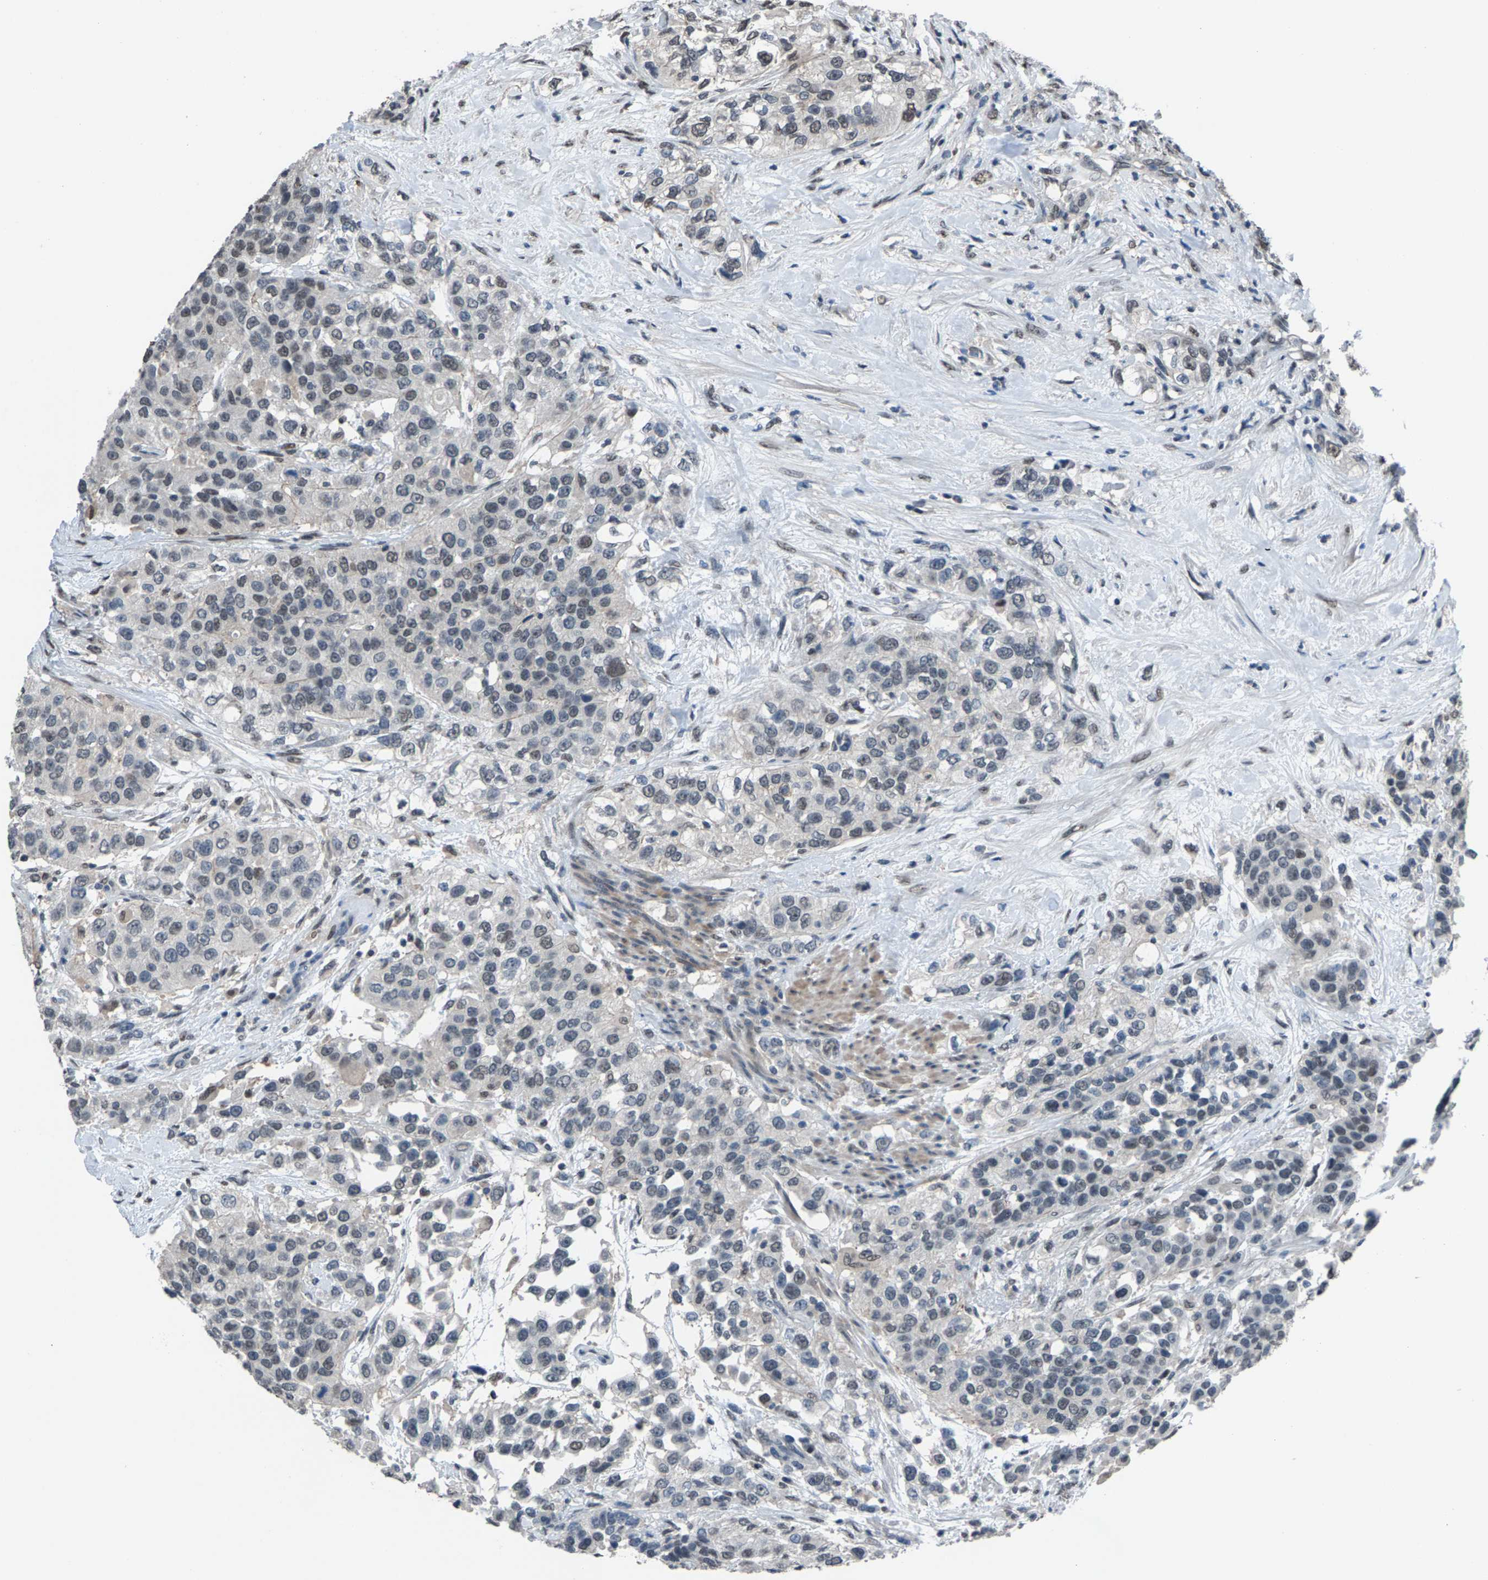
{"staining": {"intensity": "weak", "quantity": "<25%", "location": "nuclear"}, "tissue": "urothelial cancer", "cell_type": "Tumor cells", "image_type": "cancer", "snomed": [{"axis": "morphology", "description": "Urothelial carcinoma, High grade"}, {"axis": "topography", "description": "Urinary bladder"}], "caption": "The image demonstrates no significant staining in tumor cells of urothelial cancer.", "gene": "ZNF276", "patient": {"sex": "female", "age": 80}}